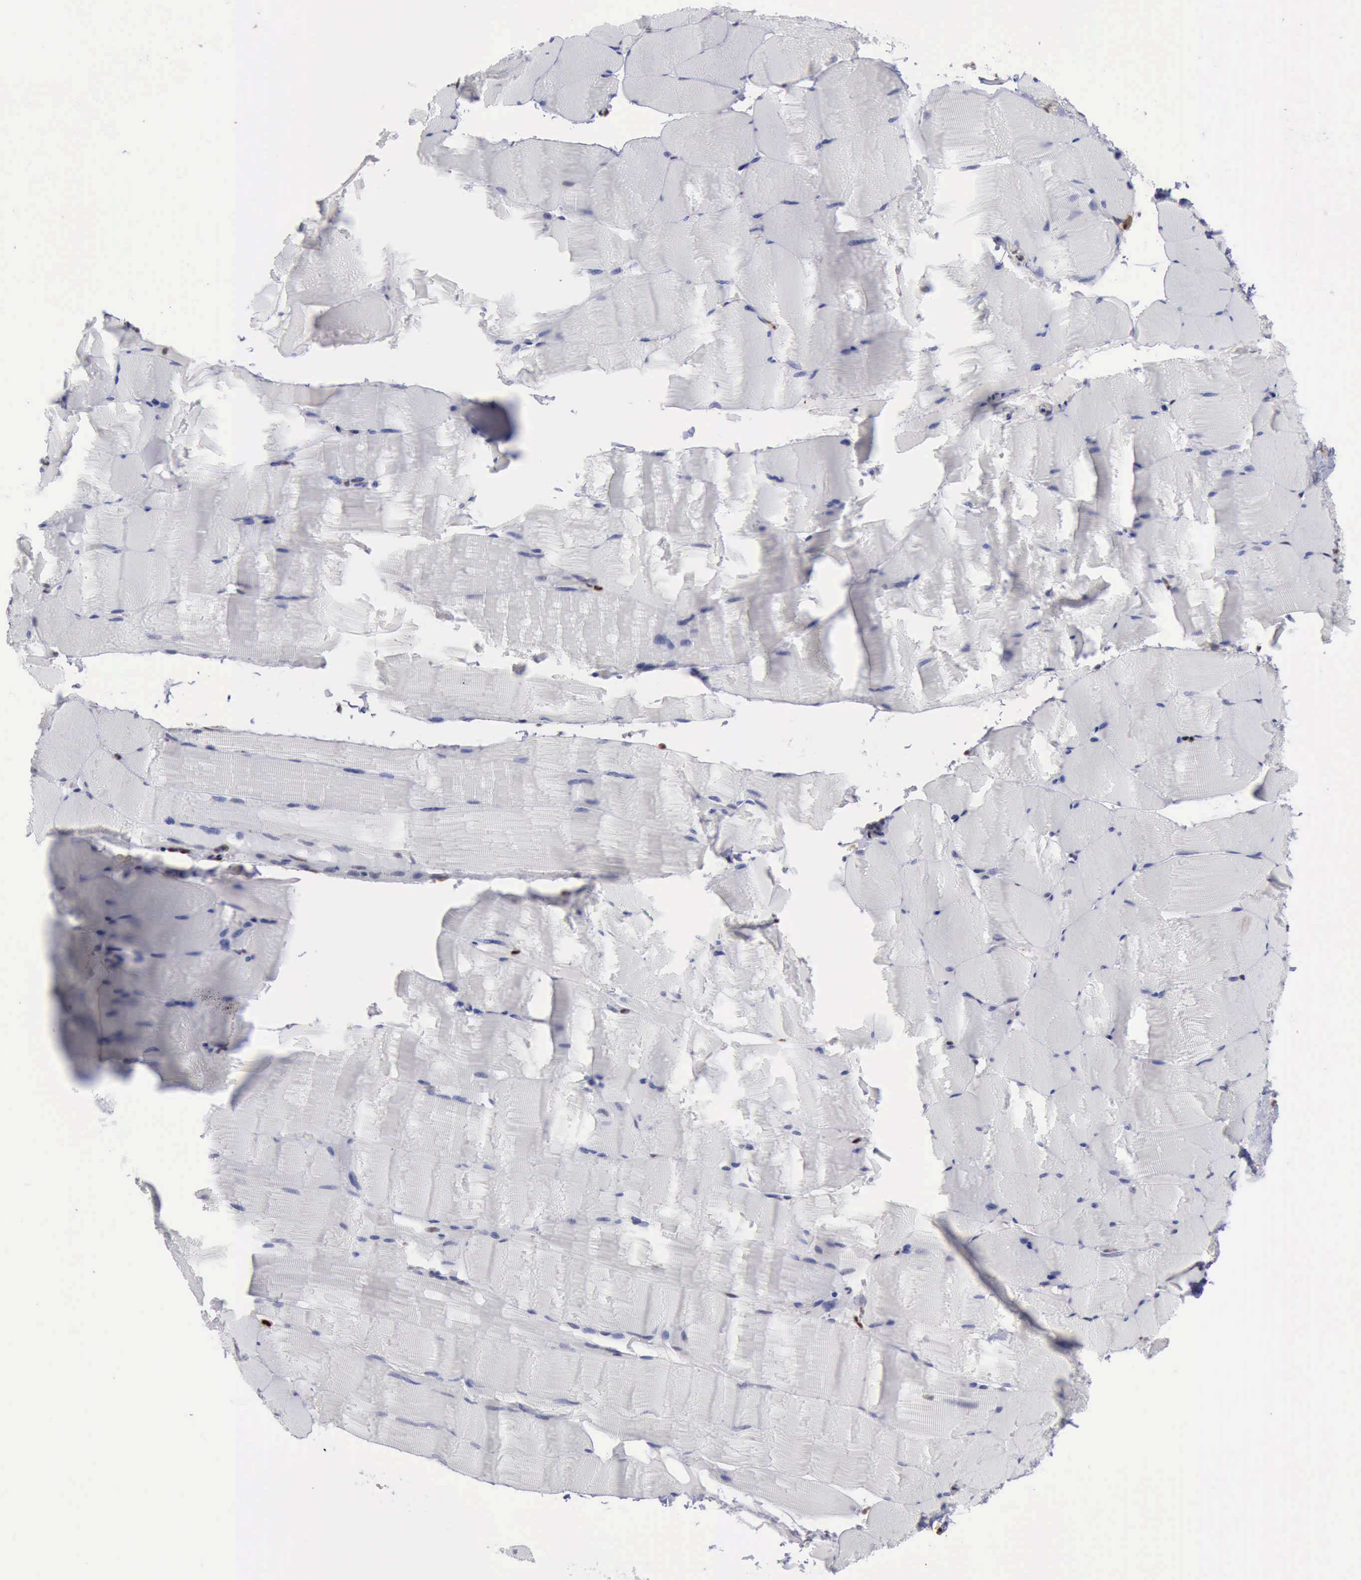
{"staining": {"intensity": "moderate", "quantity": "25%-75%", "location": "nuclear"}, "tissue": "skeletal muscle", "cell_type": "Myocytes", "image_type": "normal", "snomed": [{"axis": "morphology", "description": "Normal tissue, NOS"}, {"axis": "topography", "description": "Skeletal muscle"}], "caption": "About 25%-75% of myocytes in normal skeletal muscle reveal moderate nuclear protein expression as visualized by brown immunohistochemical staining.", "gene": "PDCD4", "patient": {"sex": "female", "age": 6}}